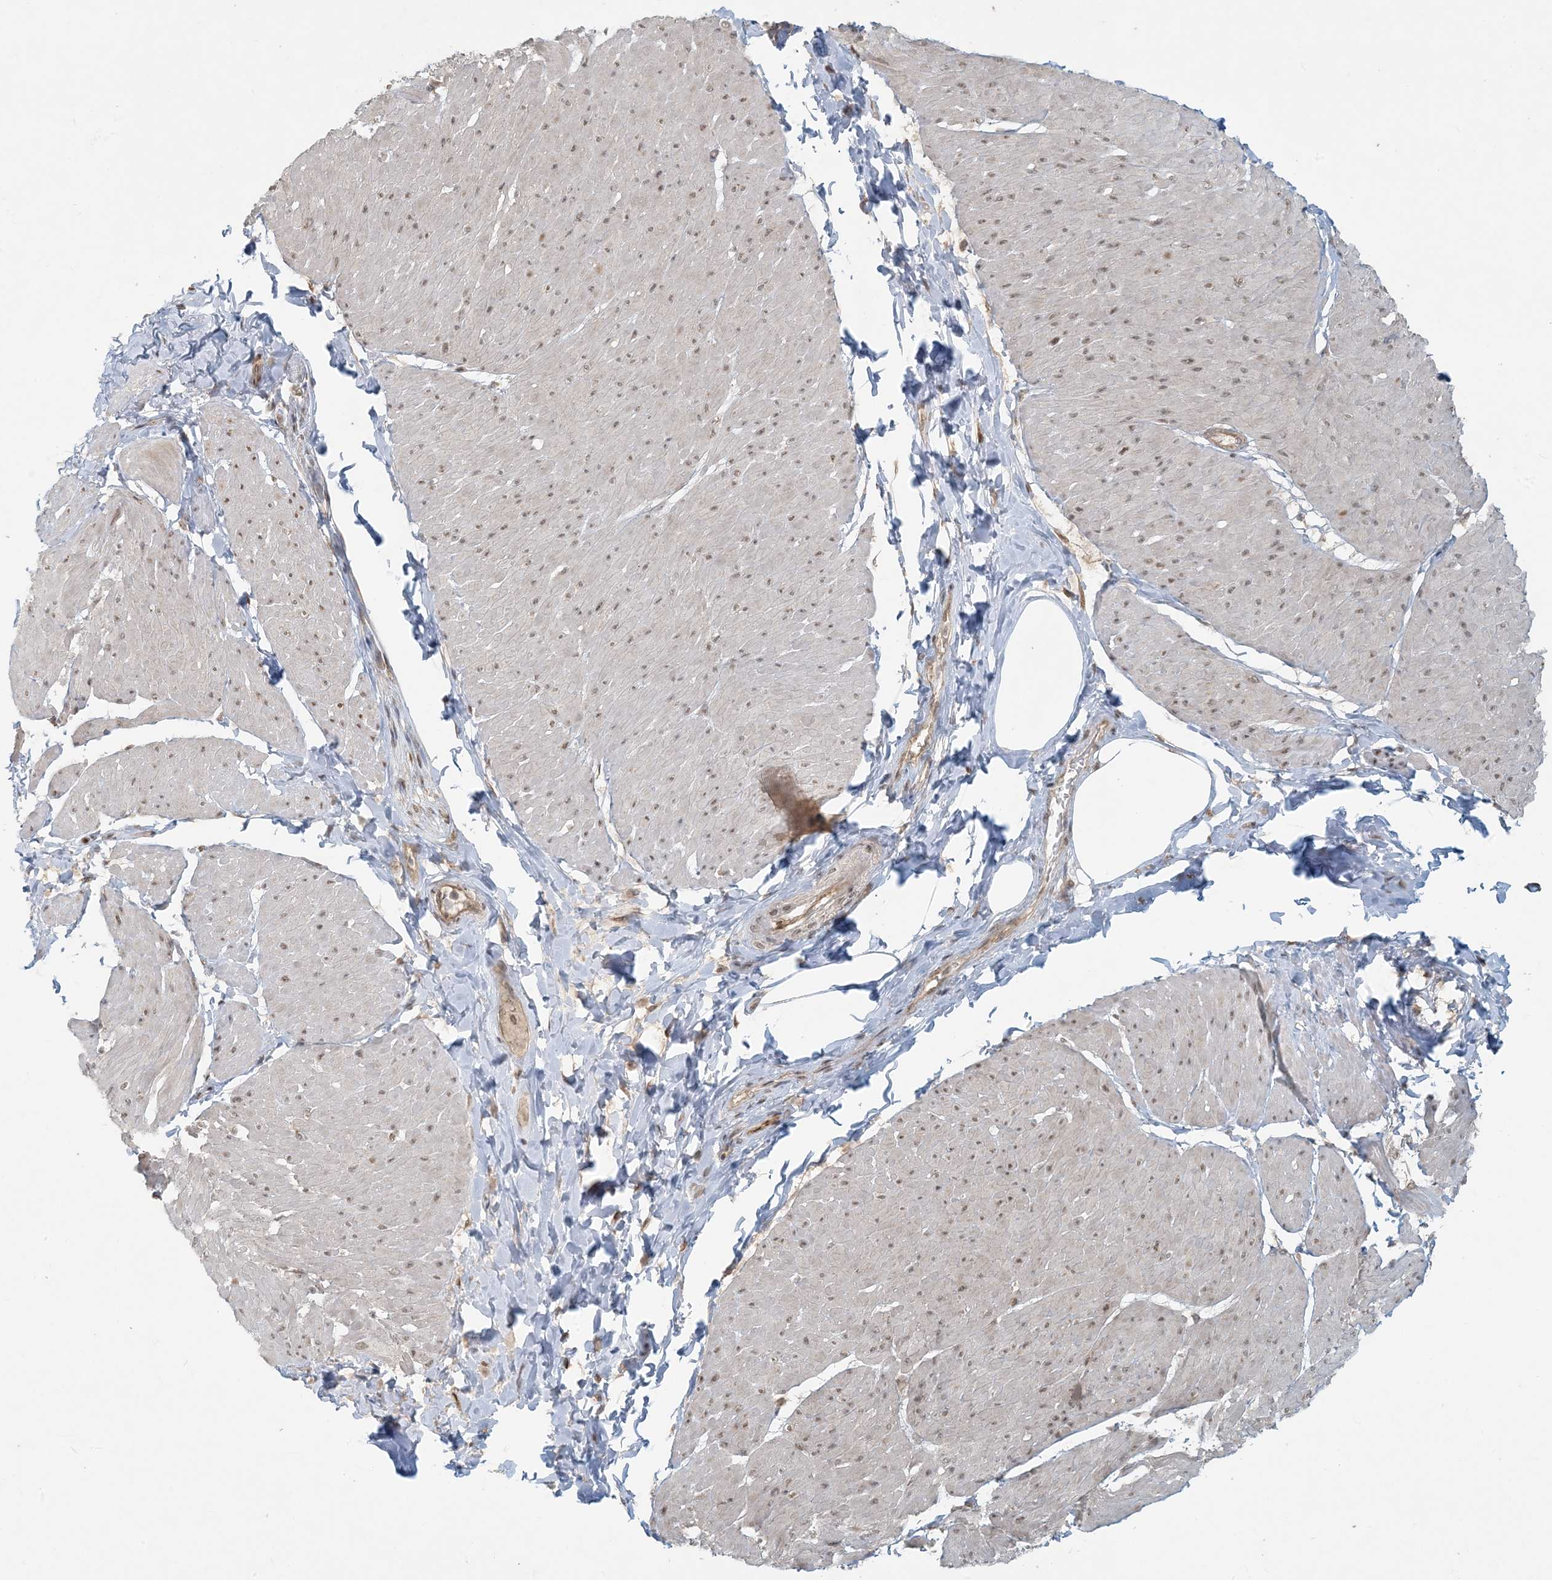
{"staining": {"intensity": "moderate", "quantity": "25%-75%", "location": "nuclear"}, "tissue": "smooth muscle", "cell_type": "Smooth muscle cells", "image_type": "normal", "snomed": [{"axis": "morphology", "description": "Urothelial carcinoma, High grade"}, {"axis": "topography", "description": "Urinary bladder"}], "caption": "A high-resolution histopathology image shows immunohistochemistry (IHC) staining of benign smooth muscle, which shows moderate nuclear expression in about 25%-75% of smooth muscle cells. The staining was performed using DAB (3,3'-diaminobenzidine), with brown indicating positive protein expression. Nuclei are stained blue with hematoxylin.", "gene": "BCORL1", "patient": {"sex": "male", "age": 46}}